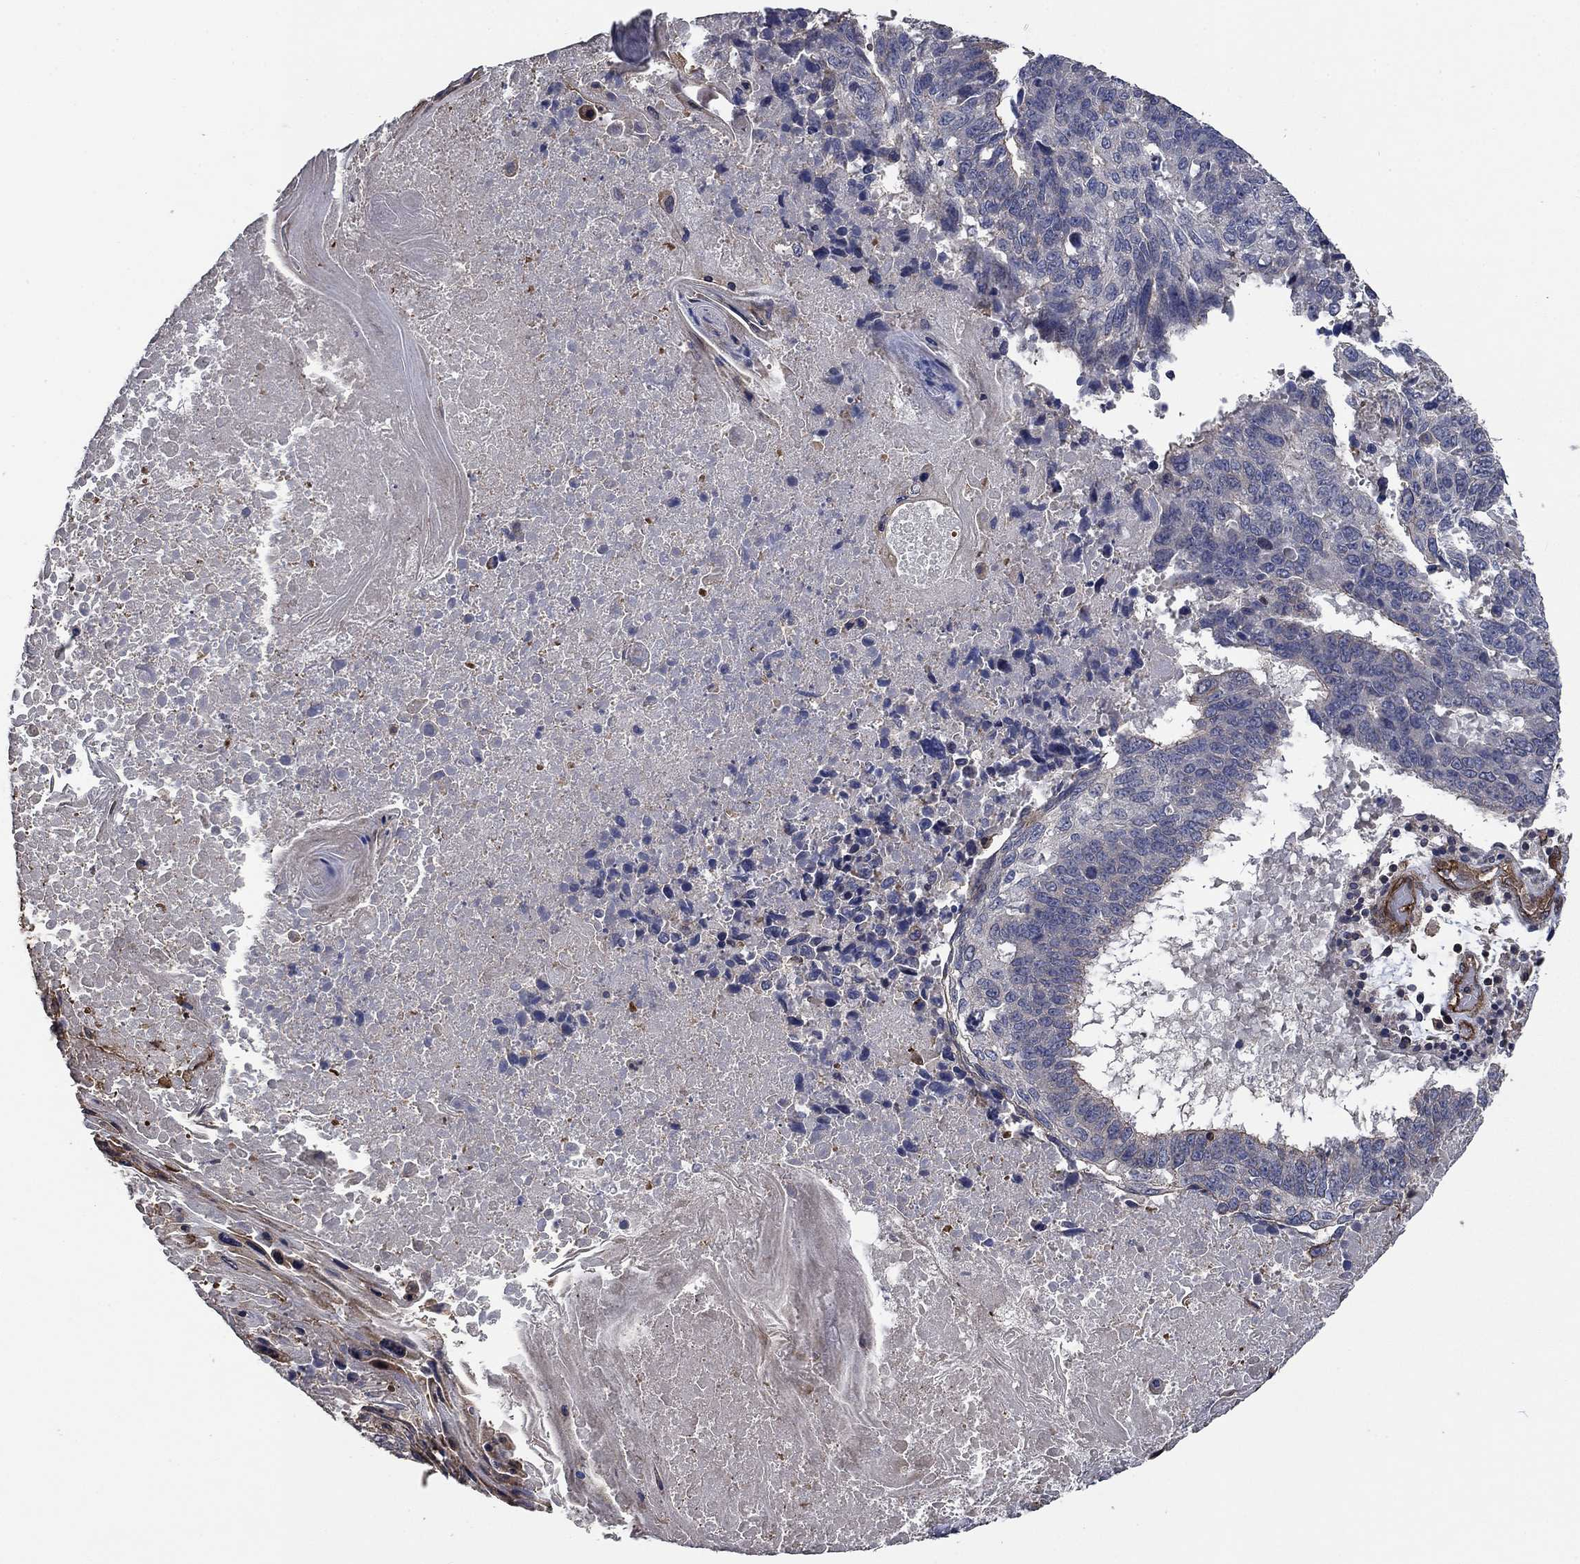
{"staining": {"intensity": "negative", "quantity": "none", "location": "none"}, "tissue": "lung cancer", "cell_type": "Tumor cells", "image_type": "cancer", "snomed": [{"axis": "morphology", "description": "Squamous cell carcinoma, NOS"}, {"axis": "topography", "description": "Lung"}], "caption": "IHC micrograph of human lung cancer (squamous cell carcinoma) stained for a protein (brown), which shows no expression in tumor cells.", "gene": "PDE3A", "patient": {"sex": "male", "age": 73}}